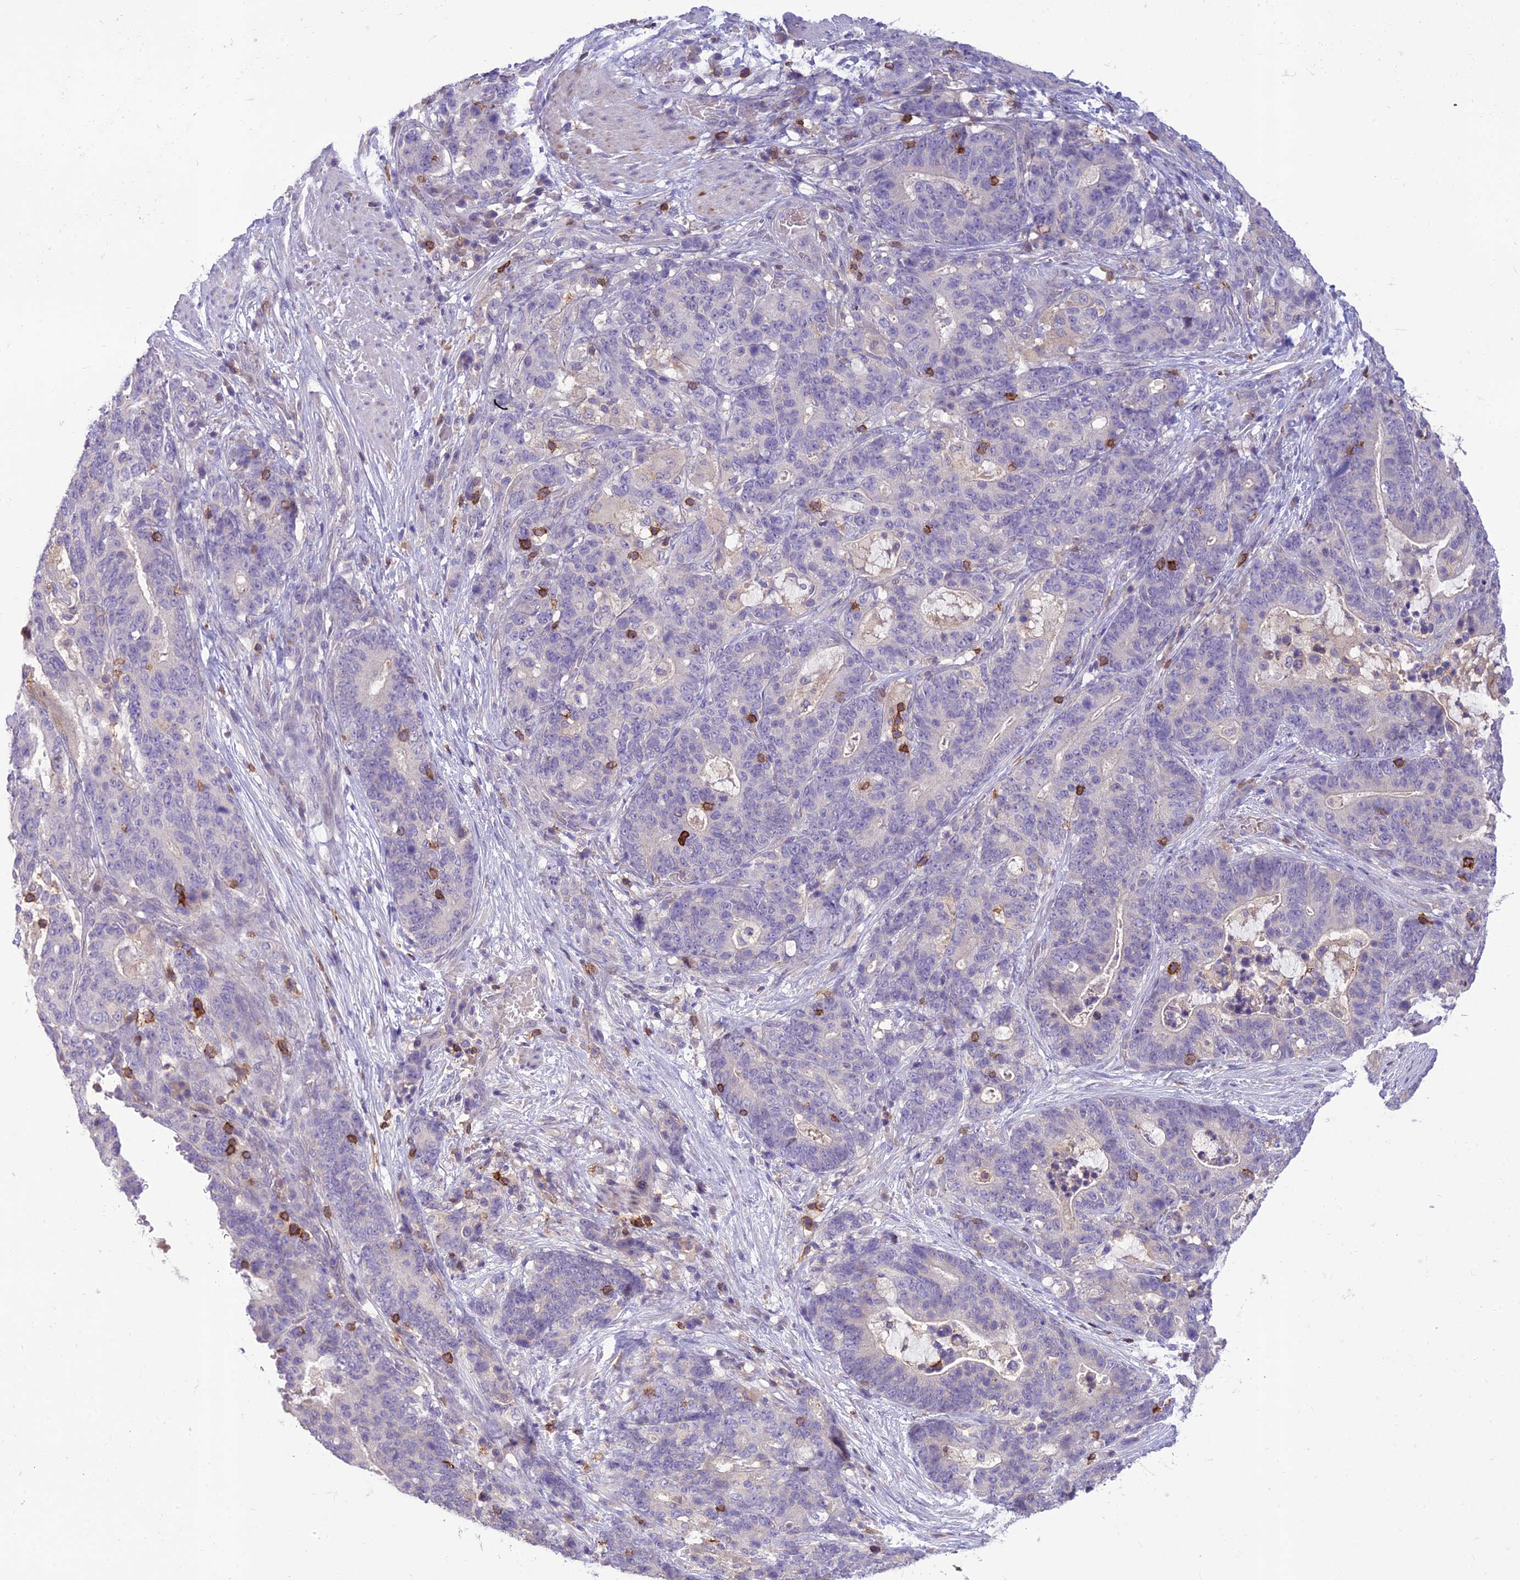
{"staining": {"intensity": "negative", "quantity": "none", "location": "none"}, "tissue": "stomach cancer", "cell_type": "Tumor cells", "image_type": "cancer", "snomed": [{"axis": "morphology", "description": "Normal tissue, NOS"}, {"axis": "morphology", "description": "Adenocarcinoma, NOS"}, {"axis": "topography", "description": "Stomach"}], "caption": "Tumor cells are negative for brown protein staining in stomach adenocarcinoma.", "gene": "ITGAE", "patient": {"sex": "female", "age": 64}}